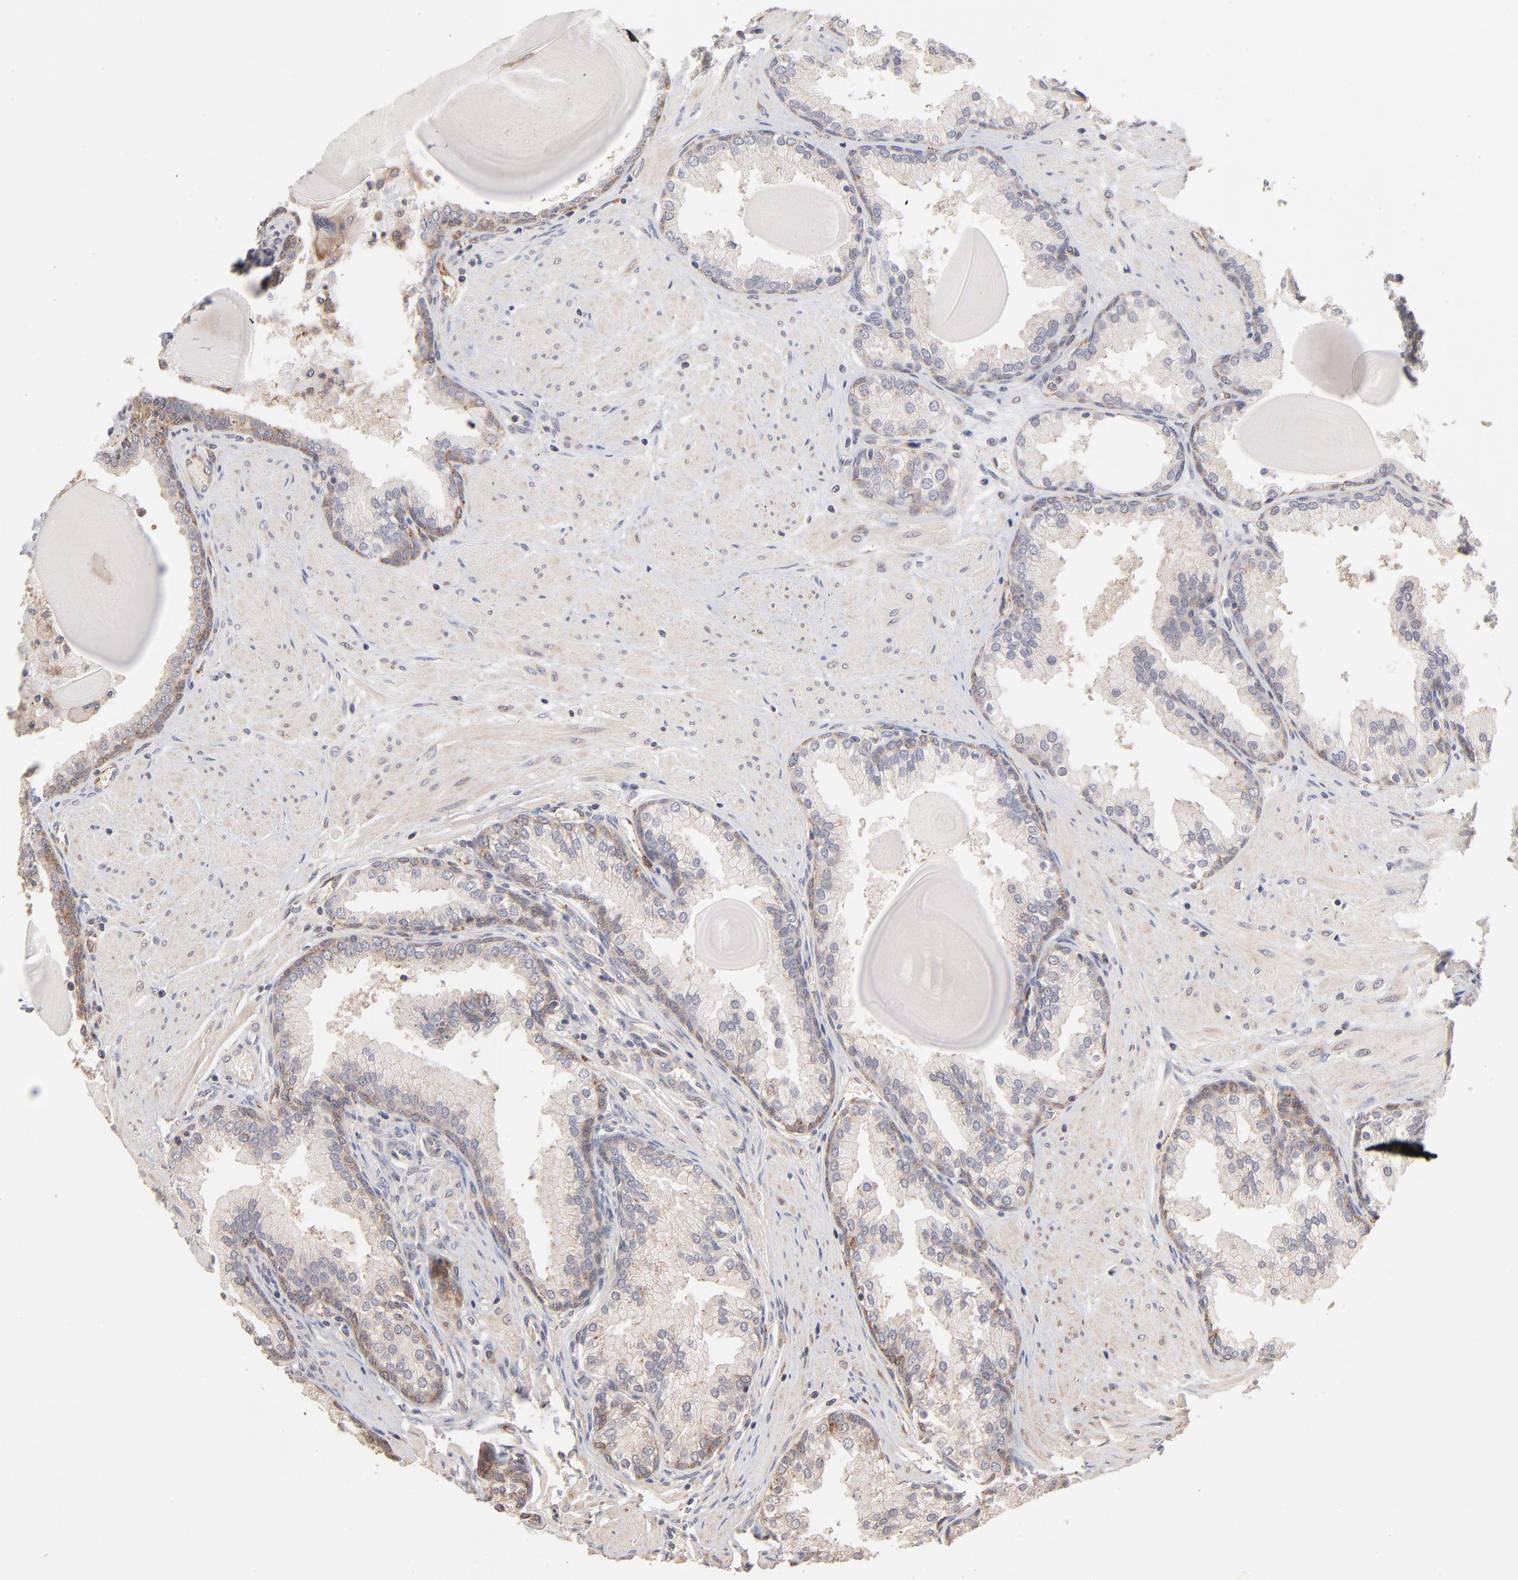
{"staining": {"intensity": "weak", "quantity": ">75%", "location": "cytoplasmic/membranous"}, "tissue": "prostate", "cell_type": "Glandular cells", "image_type": "normal", "snomed": [{"axis": "morphology", "description": "Normal tissue, NOS"}, {"axis": "topography", "description": "Prostate"}], "caption": "Immunohistochemical staining of unremarkable prostate exhibits low levels of weak cytoplasmic/membranous staining in approximately >75% of glandular cells.", "gene": "IVNS1ABP", "patient": {"sex": "male", "age": 51}}